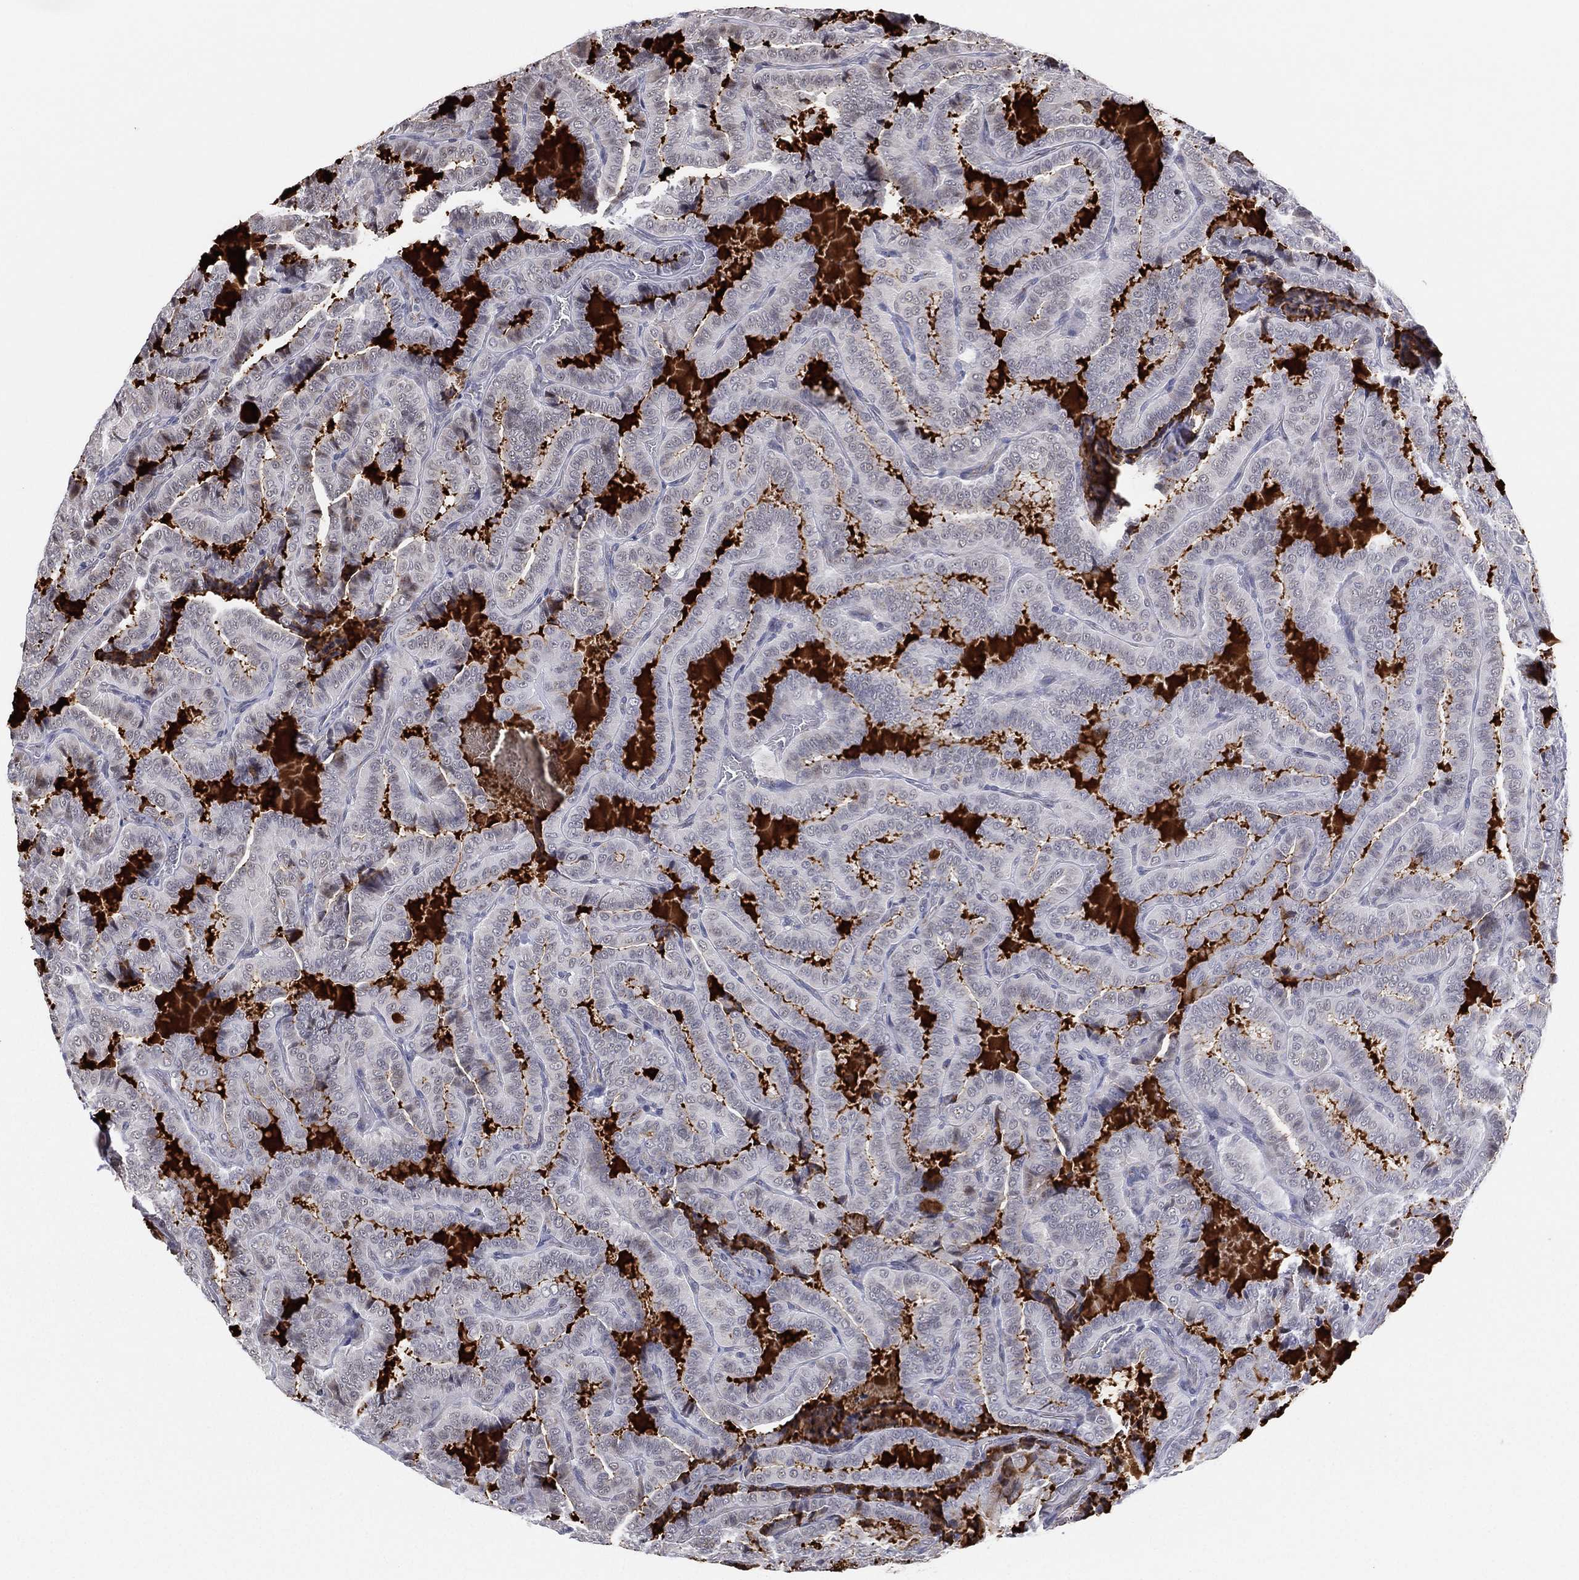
{"staining": {"intensity": "negative", "quantity": "none", "location": "none"}, "tissue": "thyroid cancer", "cell_type": "Tumor cells", "image_type": "cancer", "snomed": [{"axis": "morphology", "description": "Papillary adenocarcinoma, NOS"}, {"axis": "topography", "description": "Thyroid gland"}], "caption": "Human thyroid papillary adenocarcinoma stained for a protein using immunohistochemistry (IHC) displays no expression in tumor cells.", "gene": "CD177", "patient": {"sex": "female", "age": 39}}